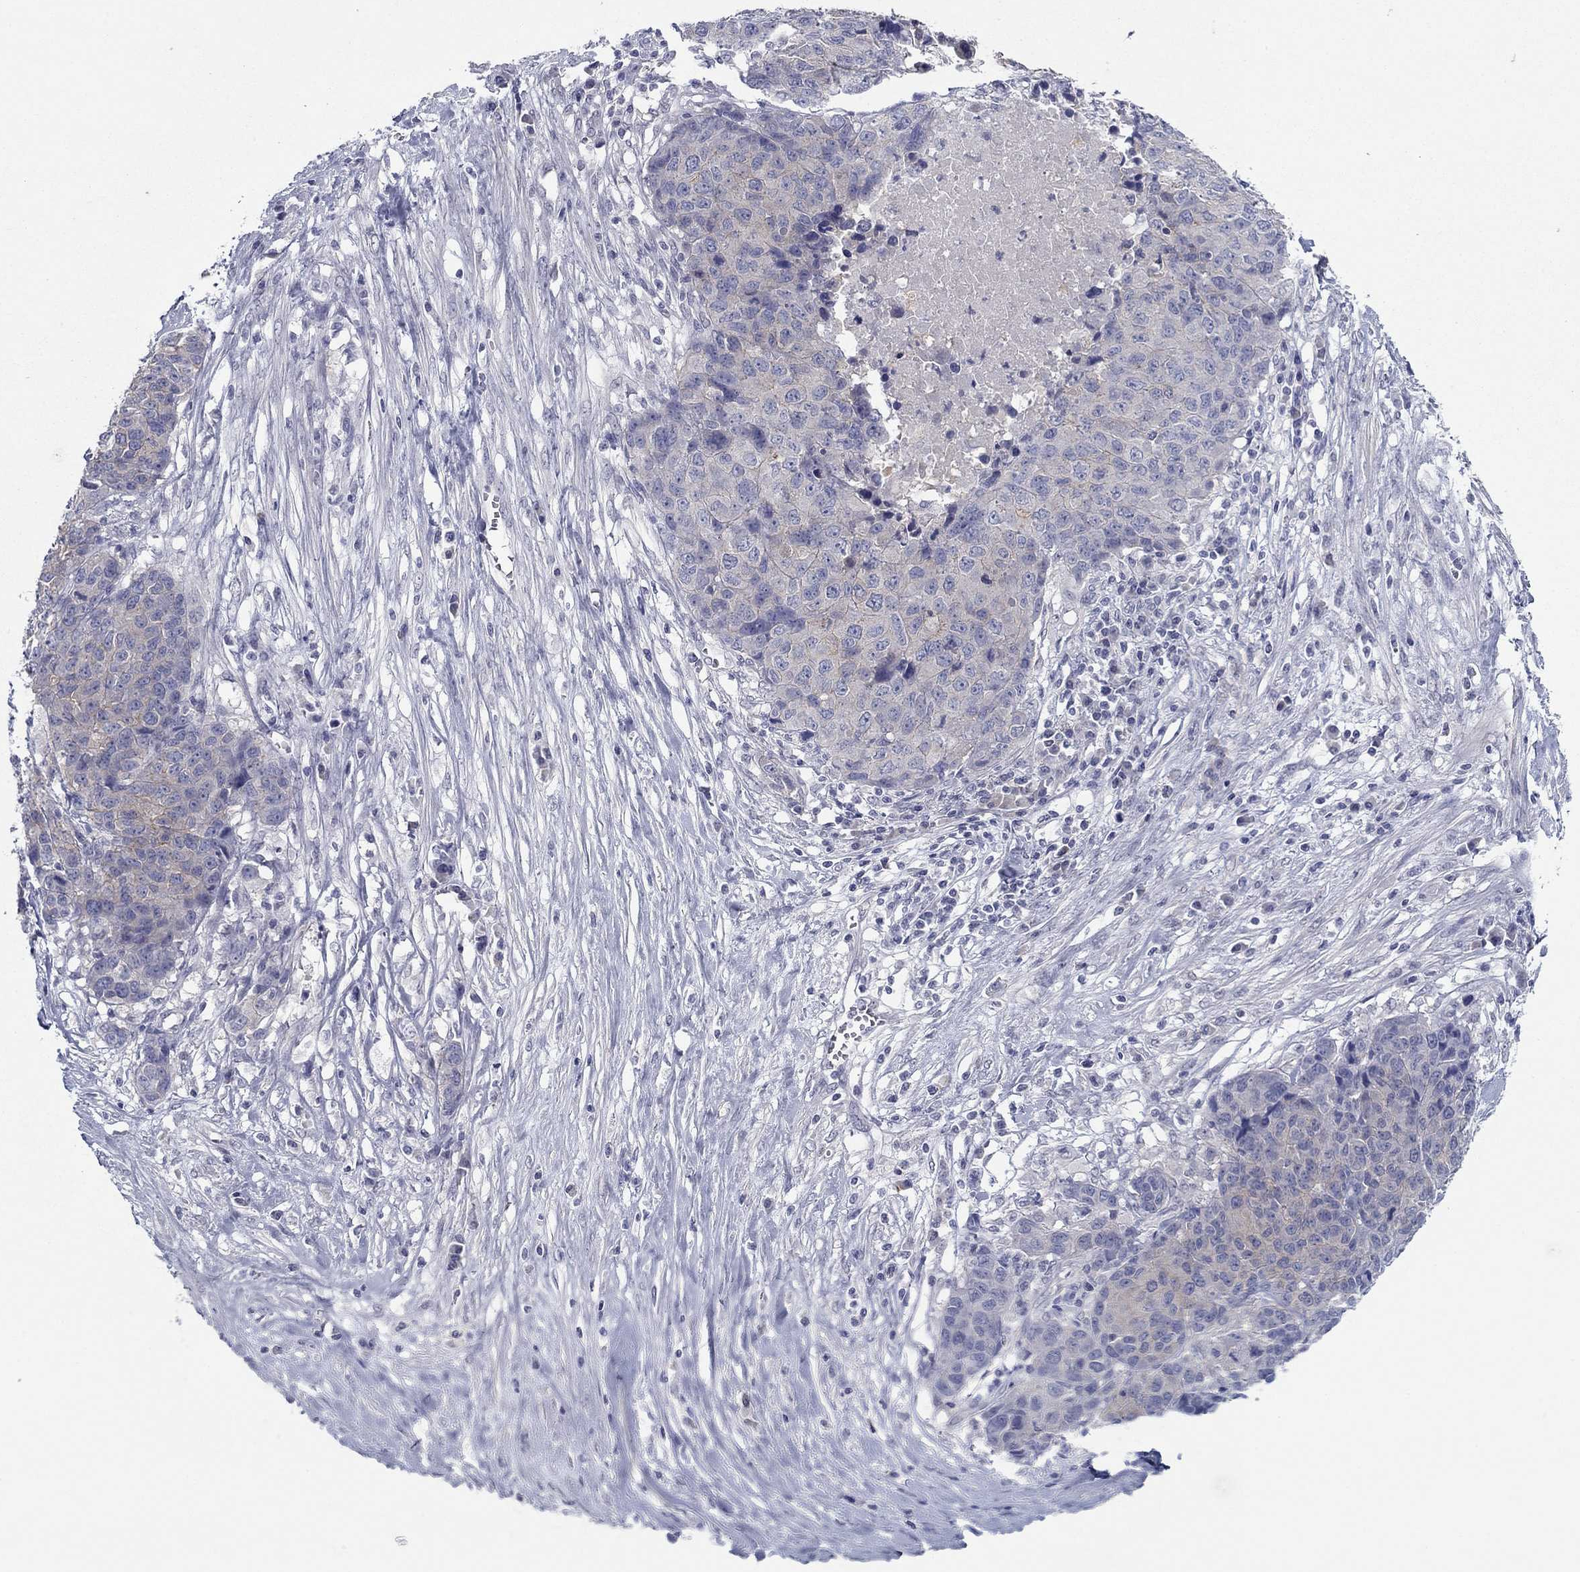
{"staining": {"intensity": "weak", "quantity": "<25%", "location": "cytoplasmic/membranous"}, "tissue": "ovarian cancer", "cell_type": "Tumor cells", "image_type": "cancer", "snomed": [{"axis": "morphology", "description": "Cystadenocarcinoma, serous, NOS"}, {"axis": "topography", "description": "Ovary"}], "caption": "Immunohistochemistry (IHC) photomicrograph of human ovarian serous cystadenocarcinoma stained for a protein (brown), which demonstrates no staining in tumor cells. The staining was performed using DAB (3,3'-diaminobenzidine) to visualize the protein expression in brown, while the nuclei were stained in blue with hematoxylin (Magnification: 20x).", "gene": "PLS1", "patient": {"sex": "female", "age": 87}}